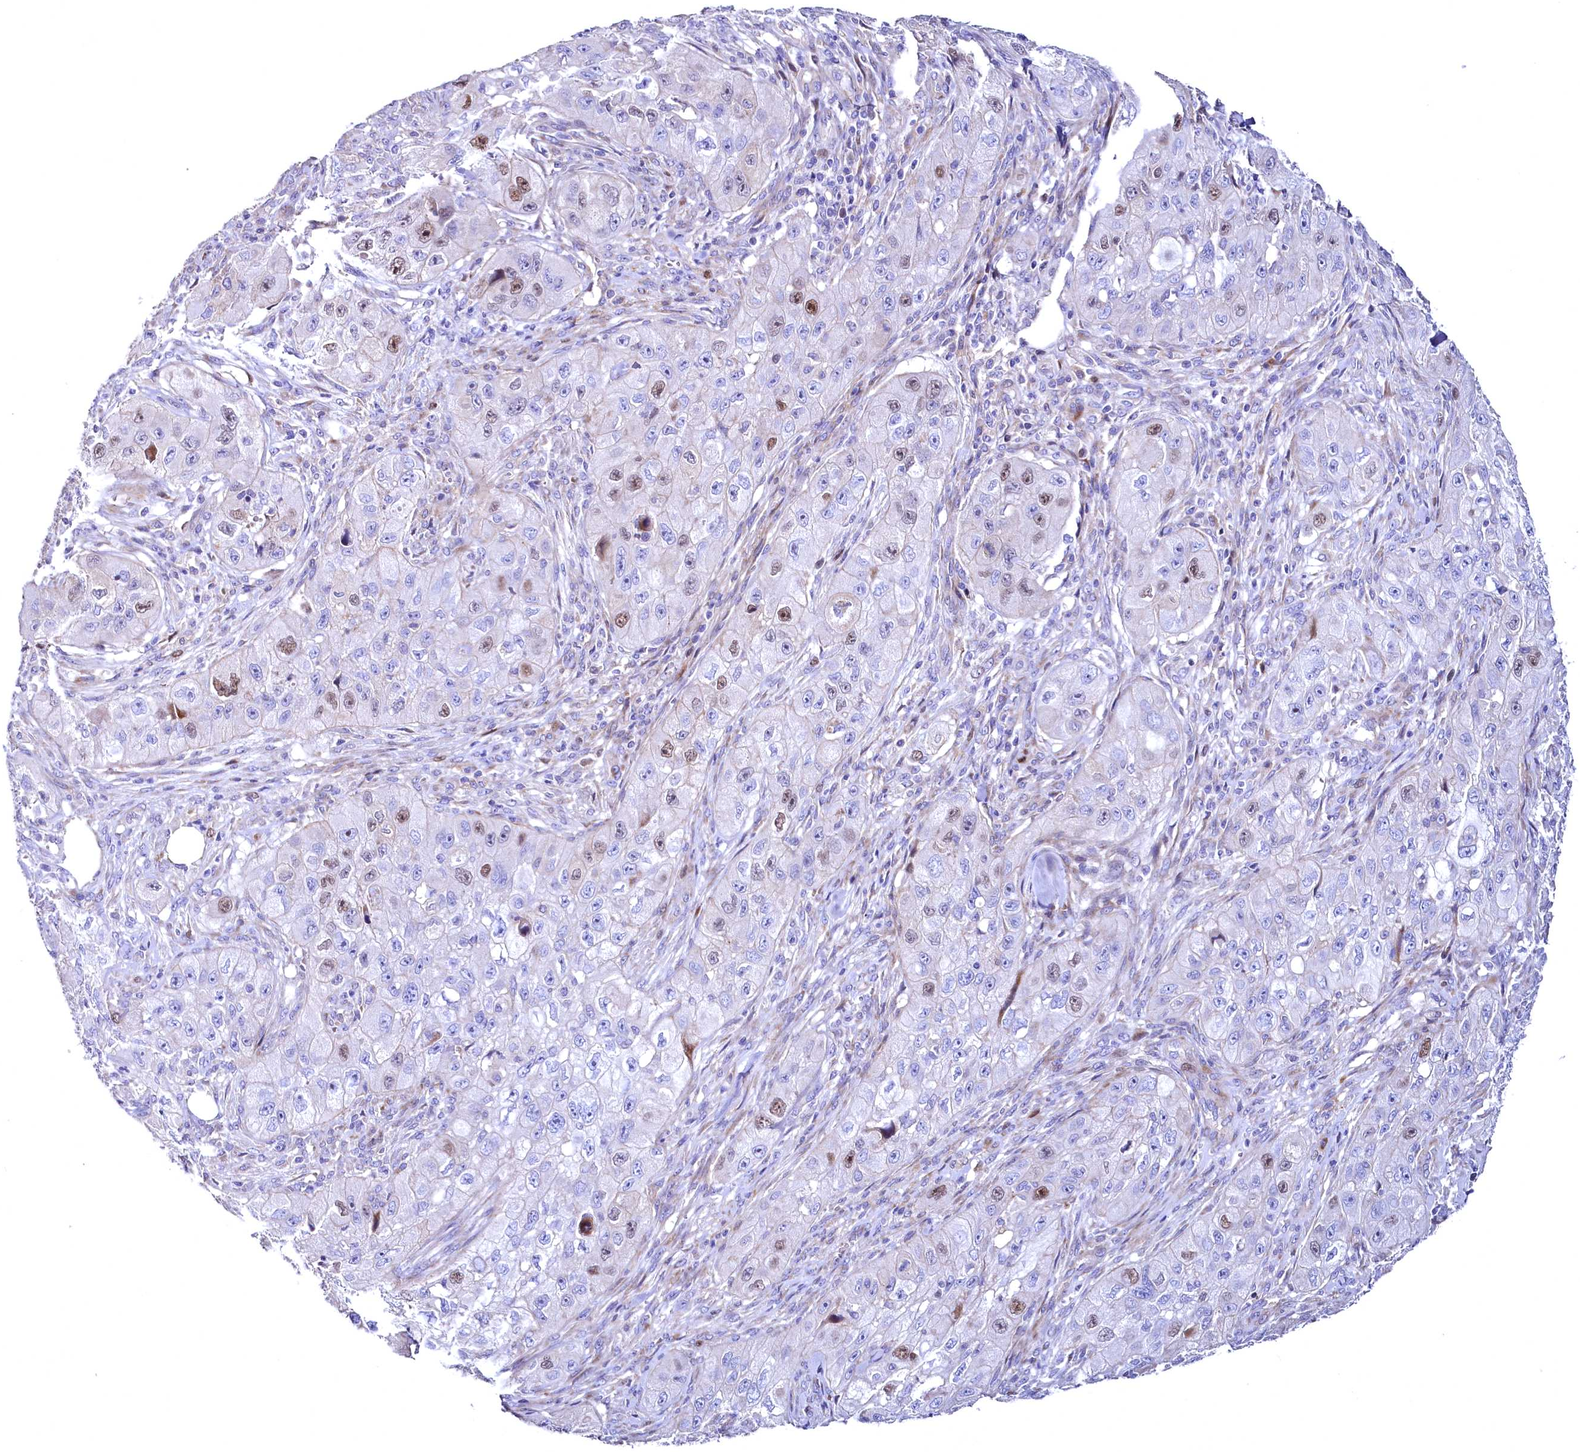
{"staining": {"intensity": "moderate", "quantity": "<25%", "location": "nuclear"}, "tissue": "skin cancer", "cell_type": "Tumor cells", "image_type": "cancer", "snomed": [{"axis": "morphology", "description": "Squamous cell carcinoma, NOS"}, {"axis": "topography", "description": "Skin"}, {"axis": "topography", "description": "Subcutis"}], "caption": "IHC photomicrograph of neoplastic tissue: skin squamous cell carcinoma stained using IHC reveals low levels of moderate protein expression localized specifically in the nuclear of tumor cells, appearing as a nuclear brown color.", "gene": "WNT8A", "patient": {"sex": "male", "age": 73}}